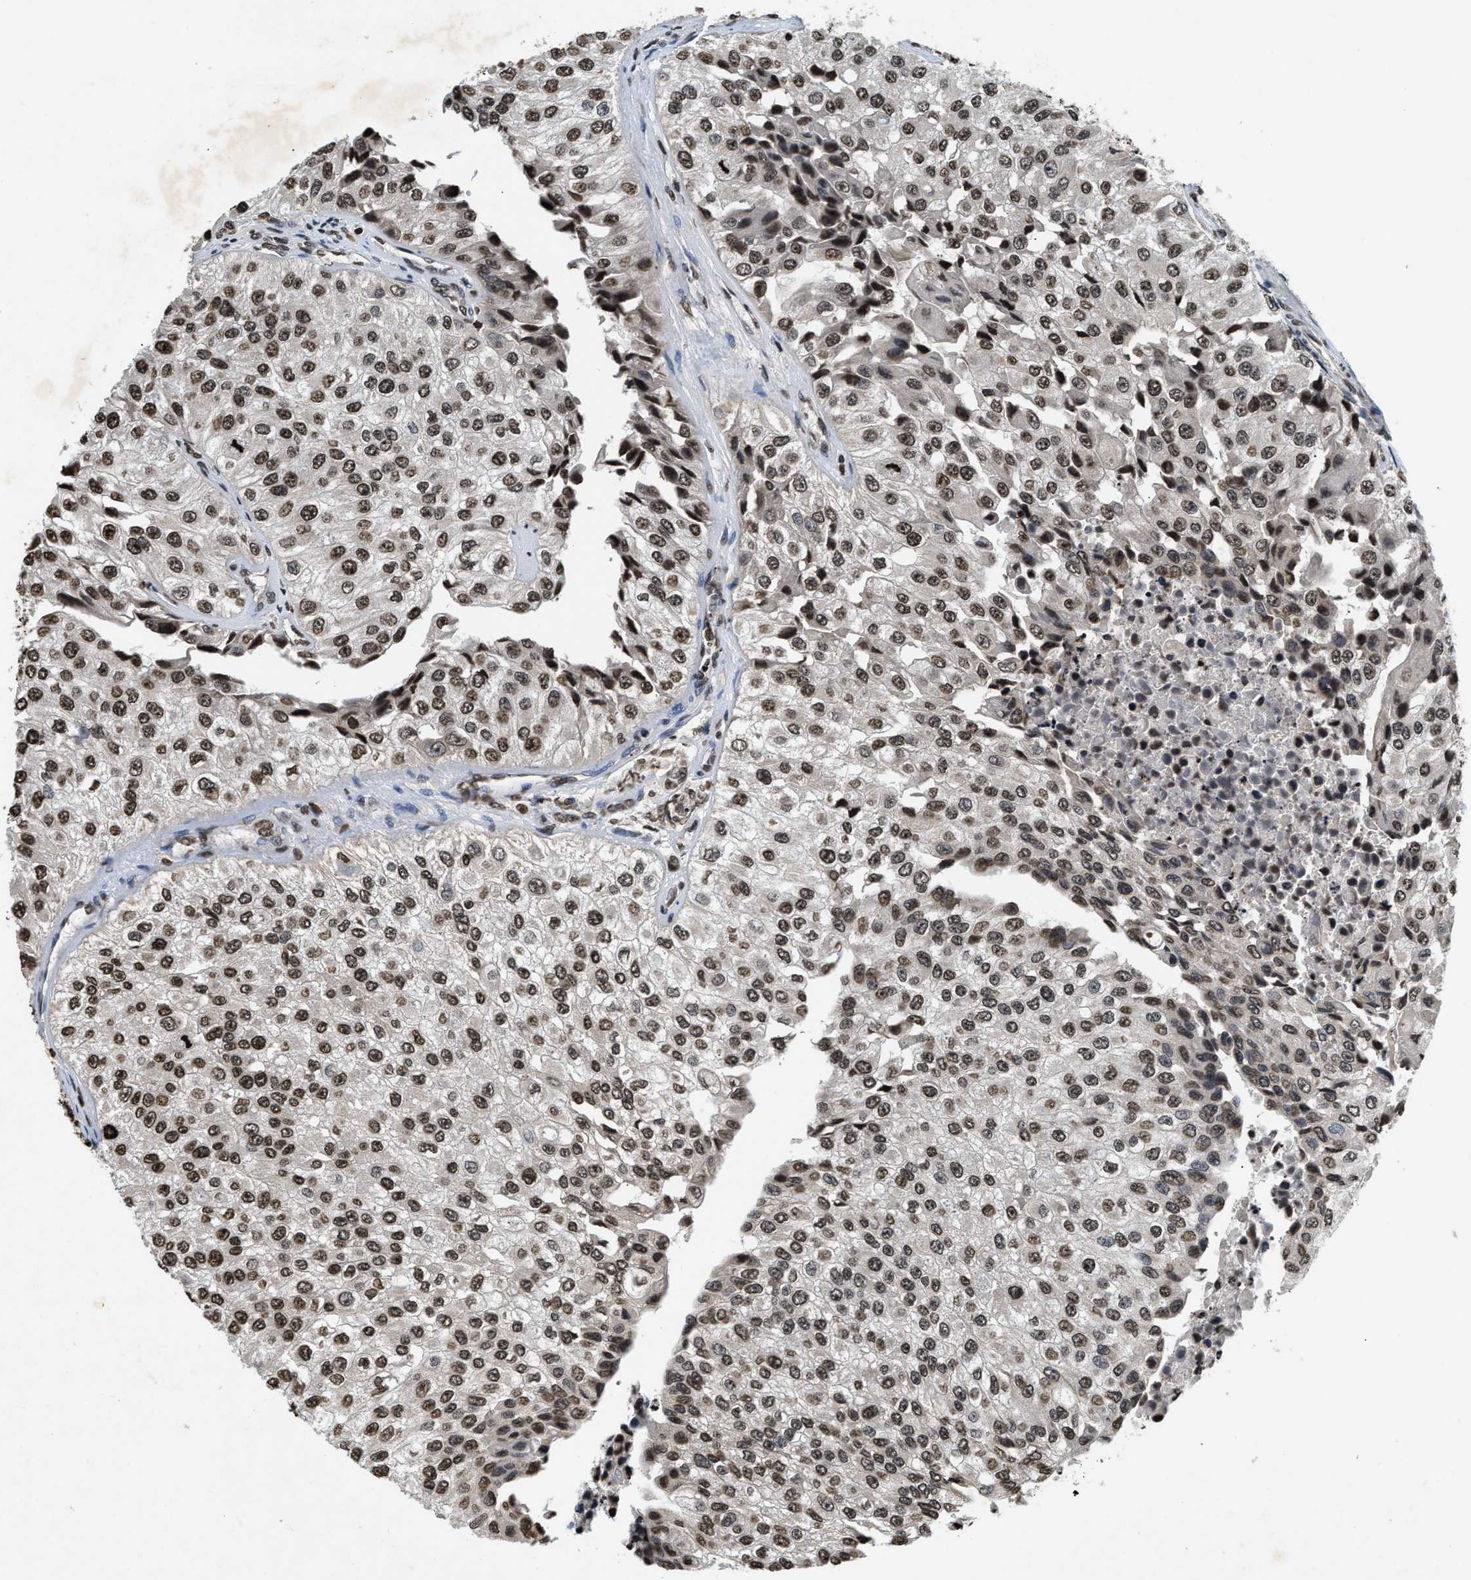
{"staining": {"intensity": "moderate", "quantity": ">75%", "location": "nuclear"}, "tissue": "urothelial cancer", "cell_type": "Tumor cells", "image_type": "cancer", "snomed": [{"axis": "morphology", "description": "Urothelial carcinoma, High grade"}, {"axis": "topography", "description": "Kidney"}, {"axis": "topography", "description": "Urinary bladder"}], "caption": "A micrograph of human urothelial carcinoma (high-grade) stained for a protein exhibits moderate nuclear brown staining in tumor cells.", "gene": "DNASE1L3", "patient": {"sex": "male", "age": 77}}